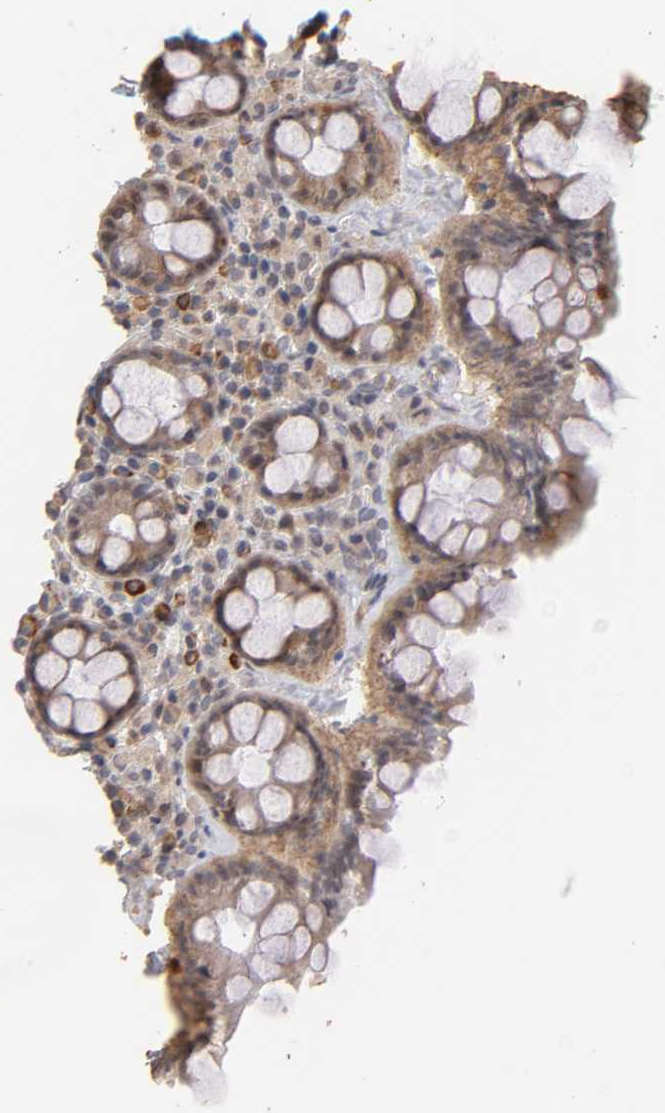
{"staining": {"intensity": "moderate", "quantity": ">75%", "location": "cytoplasmic/membranous,nuclear"}, "tissue": "rectum", "cell_type": "Glandular cells", "image_type": "normal", "snomed": [{"axis": "morphology", "description": "Normal tissue, NOS"}, {"axis": "topography", "description": "Rectum"}], "caption": "Immunohistochemical staining of benign rectum shows moderate cytoplasmic/membranous,nuclear protein expression in approximately >75% of glandular cells. Nuclei are stained in blue.", "gene": "GSTZ1", "patient": {"sex": "male", "age": 92}}